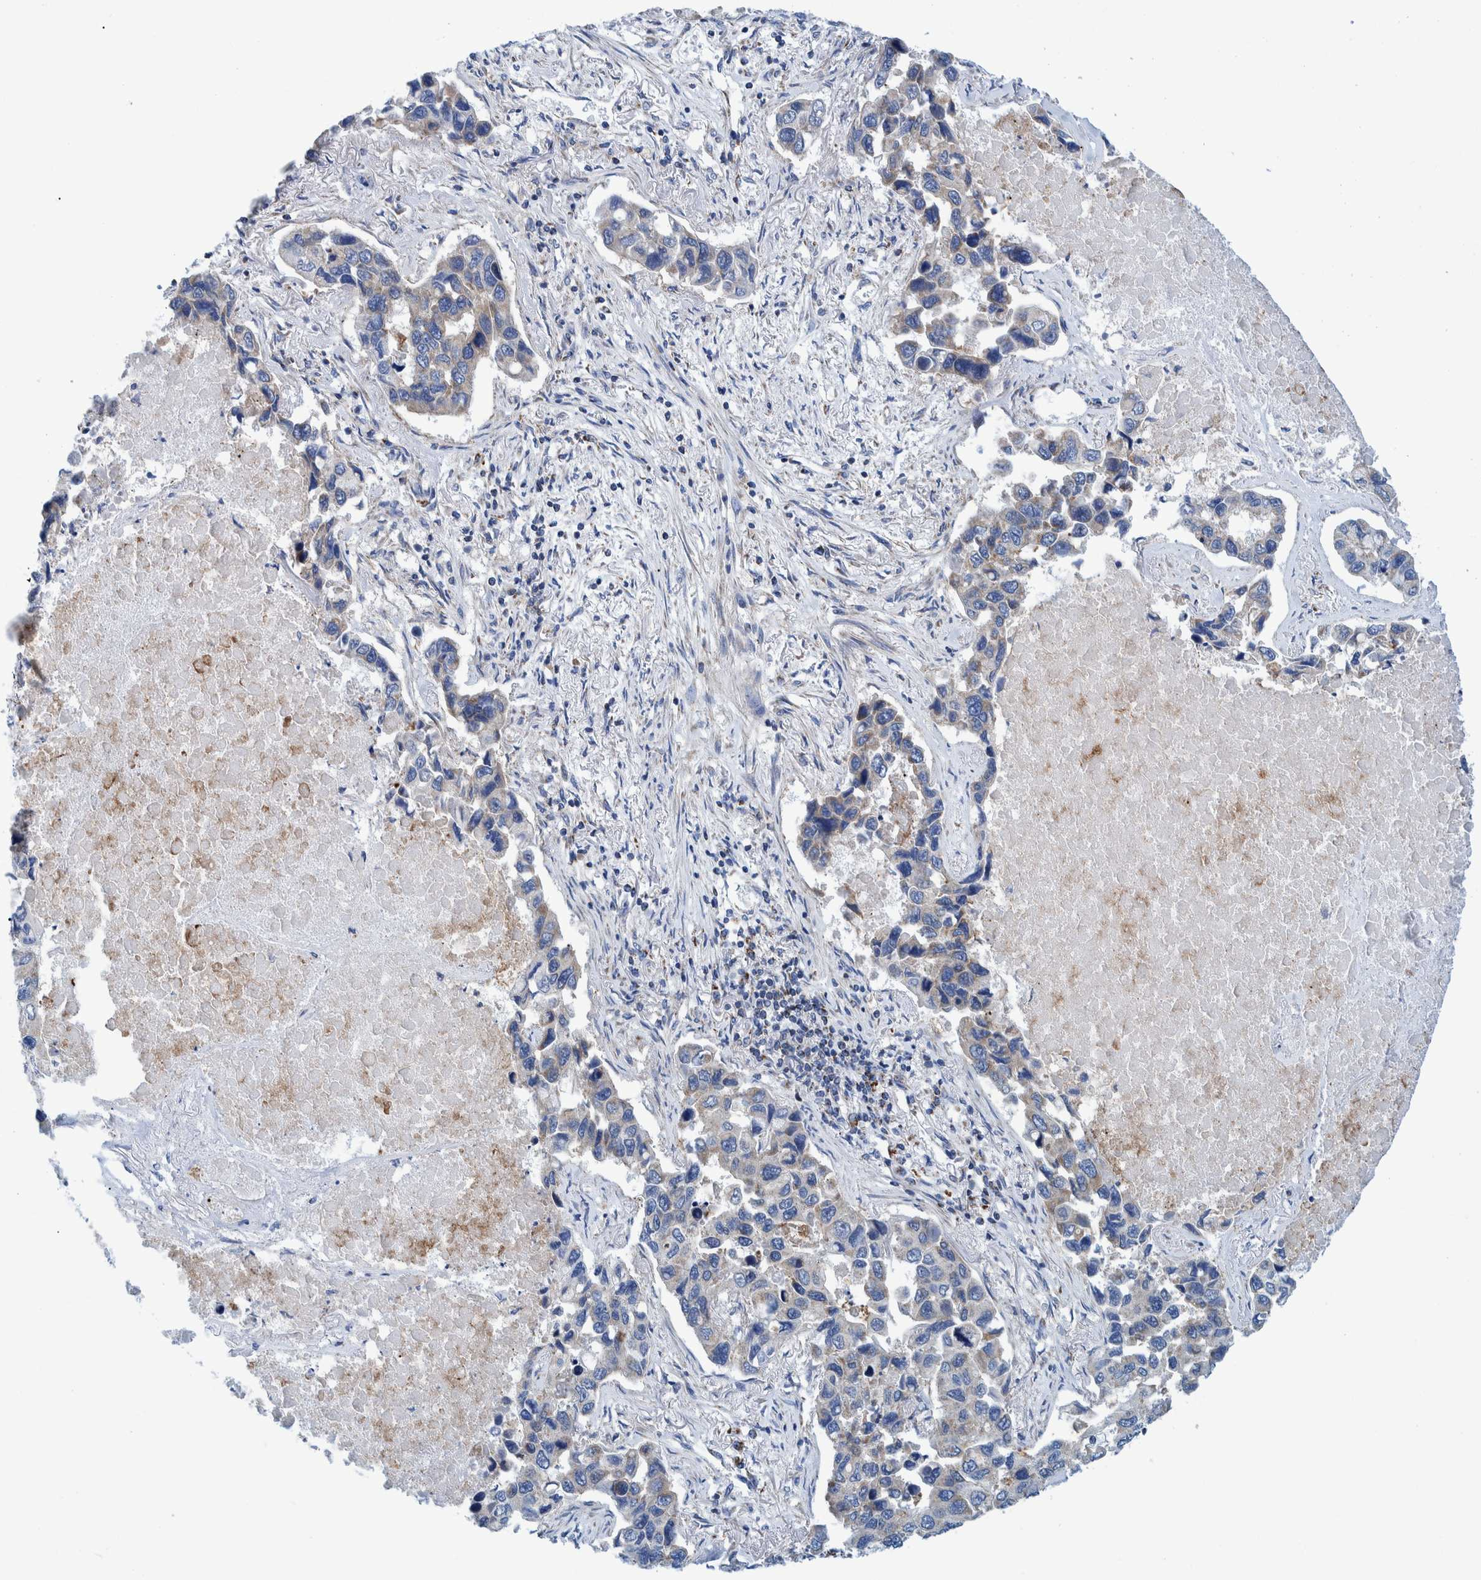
{"staining": {"intensity": "negative", "quantity": "none", "location": "none"}, "tissue": "lung cancer", "cell_type": "Tumor cells", "image_type": "cancer", "snomed": [{"axis": "morphology", "description": "Adenocarcinoma, NOS"}, {"axis": "topography", "description": "Lung"}], "caption": "Tumor cells are negative for protein expression in human lung cancer (adenocarcinoma).", "gene": "BZW2", "patient": {"sex": "male", "age": 64}}